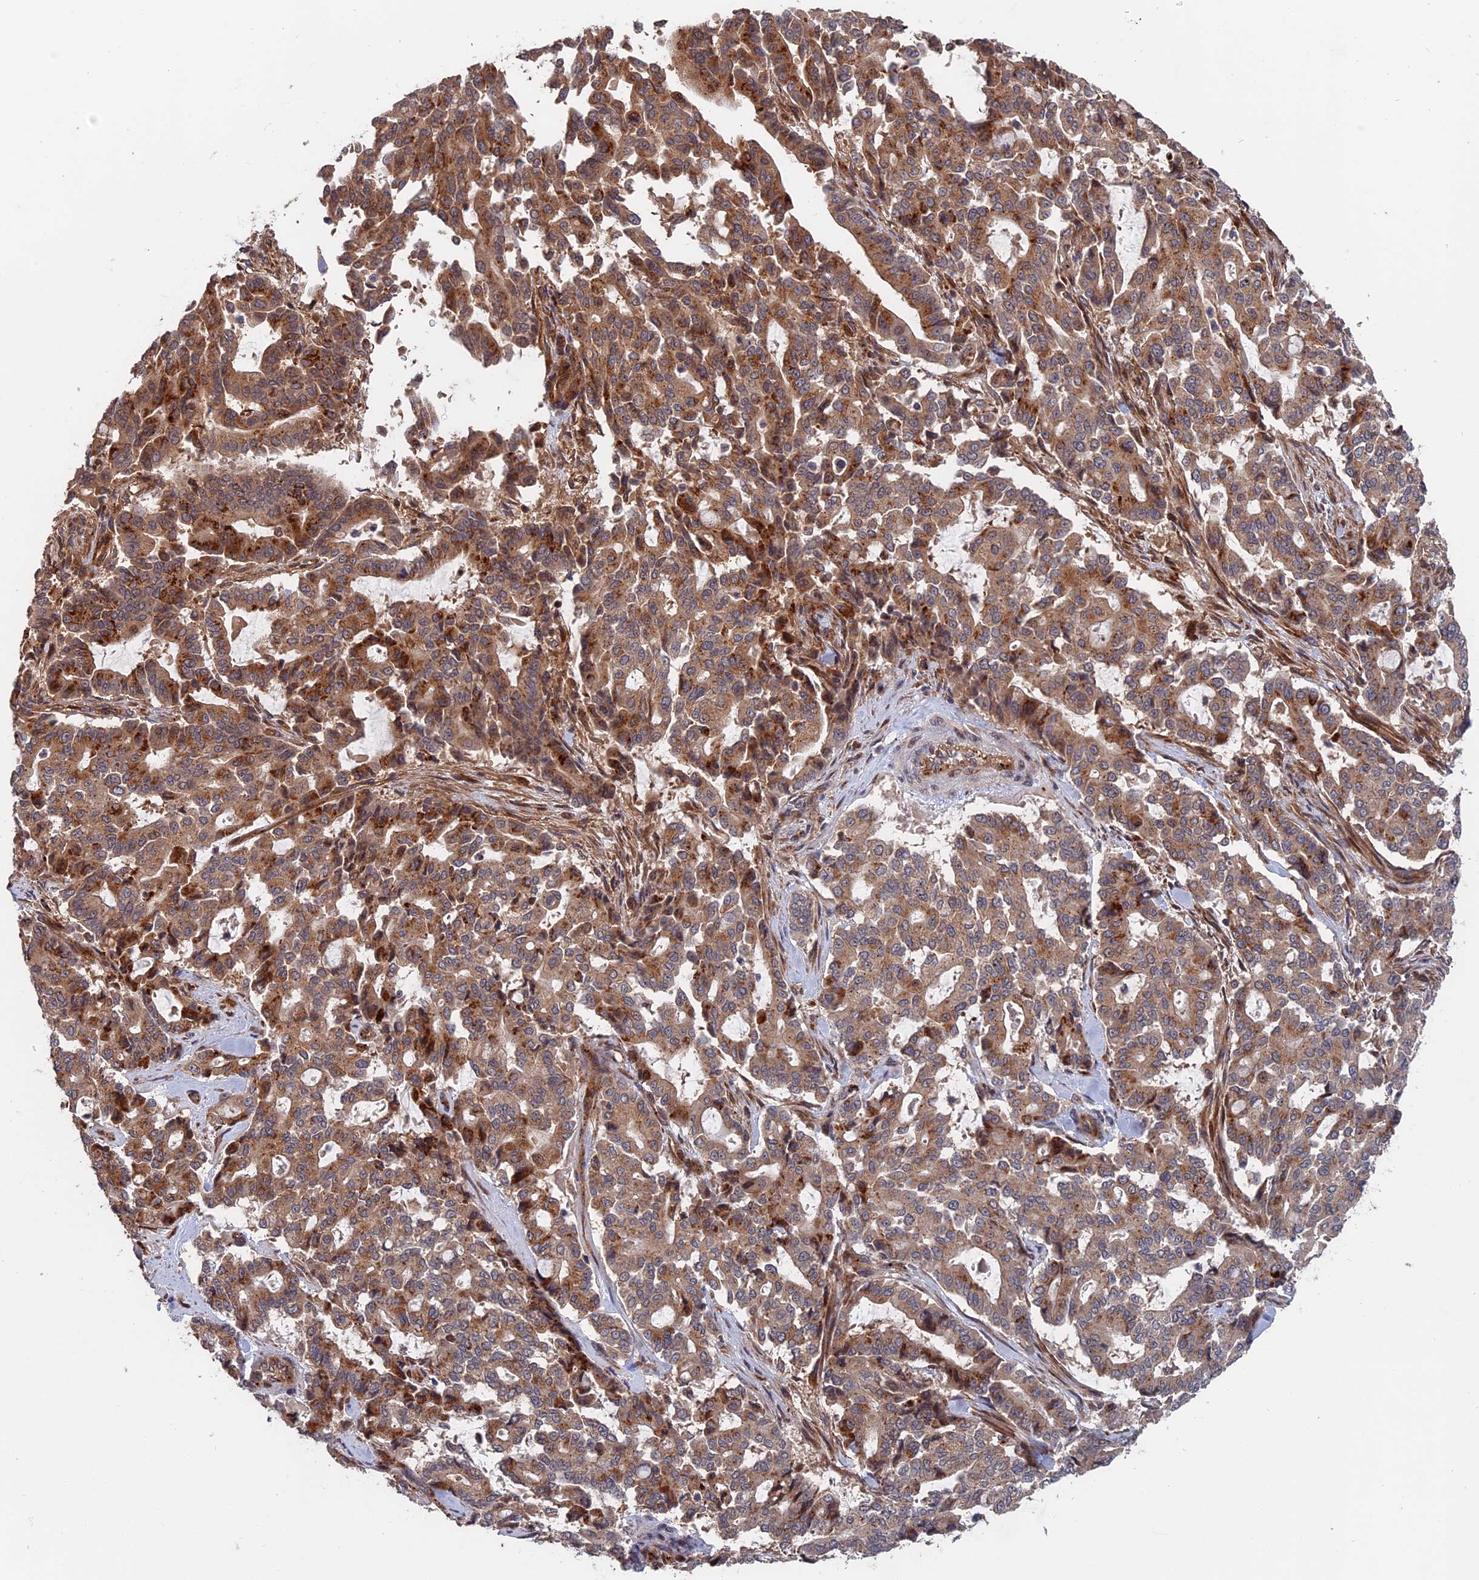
{"staining": {"intensity": "moderate", "quantity": ">75%", "location": "cytoplasmic/membranous"}, "tissue": "pancreatic cancer", "cell_type": "Tumor cells", "image_type": "cancer", "snomed": [{"axis": "morphology", "description": "Adenocarcinoma, NOS"}, {"axis": "topography", "description": "Pancreas"}], "caption": "IHC (DAB (3,3'-diaminobenzidine)) staining of human pancreatic cancer reveals moderate cytoplasmic/membranous protein staining in approximately >75% of tumor cells. (DAB = brown stain, brightfield microscopy at high magnification).", "gene": "TRAPPC2L", "patient": {"sex": "male", "age": 63}}